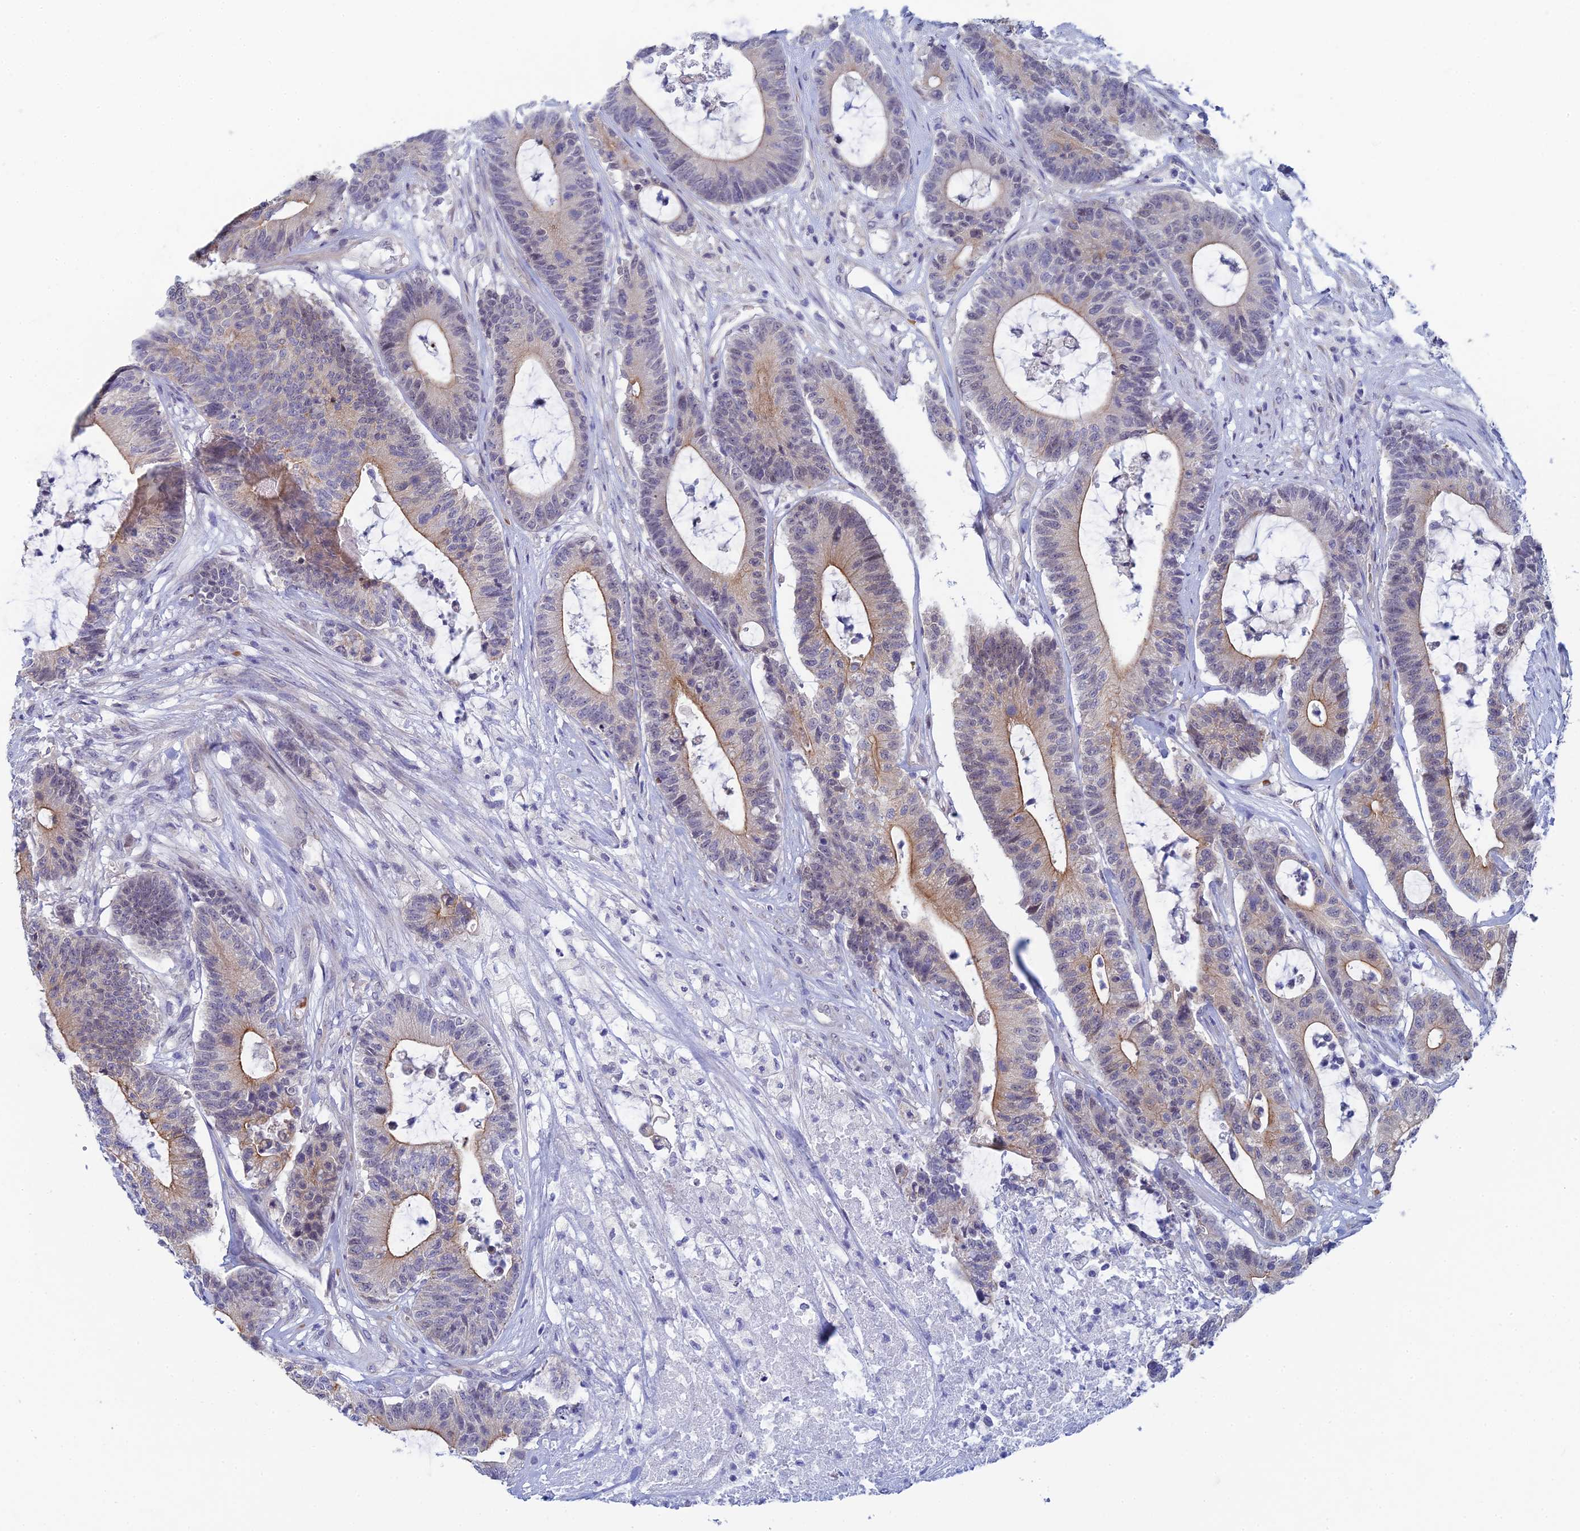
{"staining": {"intensity": "moderate", "quantity": "<25%", "location": "cytoplasmic/membranous"}, "tissue": "colorectal cancer", "cell_type": "Tumor cells", "image_type": "cancer", "snomed": [{"axis": "morphology", "description": "Adenocarcinoma, NOS"}, {"axis": "topography", "description": "Colon"}], "caption": "High-magnification brightfield microscopy of colorectal cancer stained with DAB (brown) and counterstained with hematoxylin (blue). tumor cells exhibit moderate cytoplasmic/membranous positivity is present in approximately<25% of cells. The staining was performed using DAB to visualize the protein expression in brown, while the nuclei were stained in blue with hematoxylin (Magnification: 20x).", "gene": "GIPC1", "patient": {"sex": "female", "age": 84}}